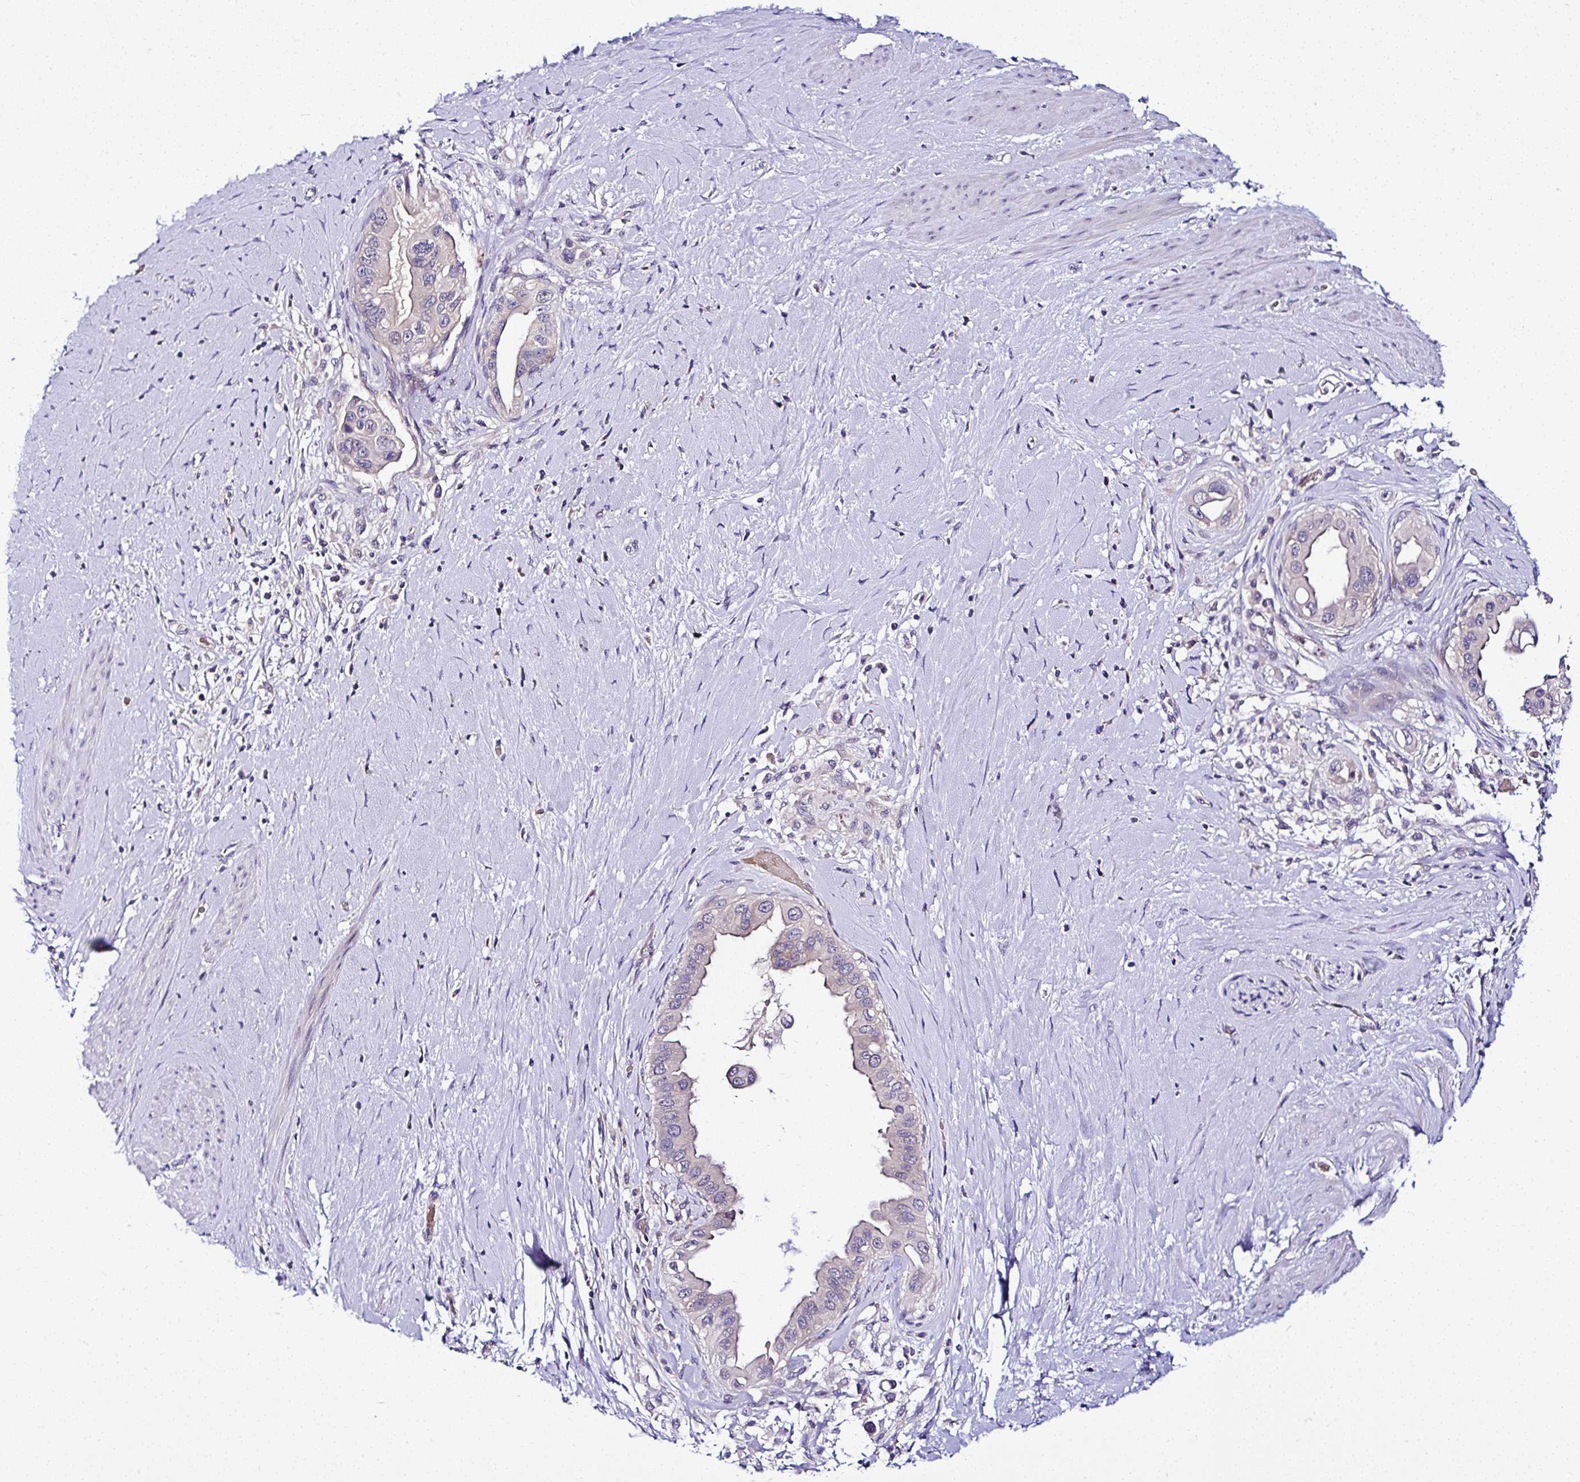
{"staining": {"intensity": "negative", "quantity": "none", "location": "none"}, "tissue": "pancreatic cancer", "cell_type": "Tumor cells", "image_type": "cancer", "snomed": [{"axis": "morphology", "description": "Adenocarcinoma, NOS"}, {"axis": "topography", "description": "Pancreas"}], "caption": "Adenocarcinoma (pancreatic) was stained to show a protein in brown. There is no significant positivity in tumor cells.", "gene": "DEPDC5", "patient": {"sex": "female", "age": 56}}